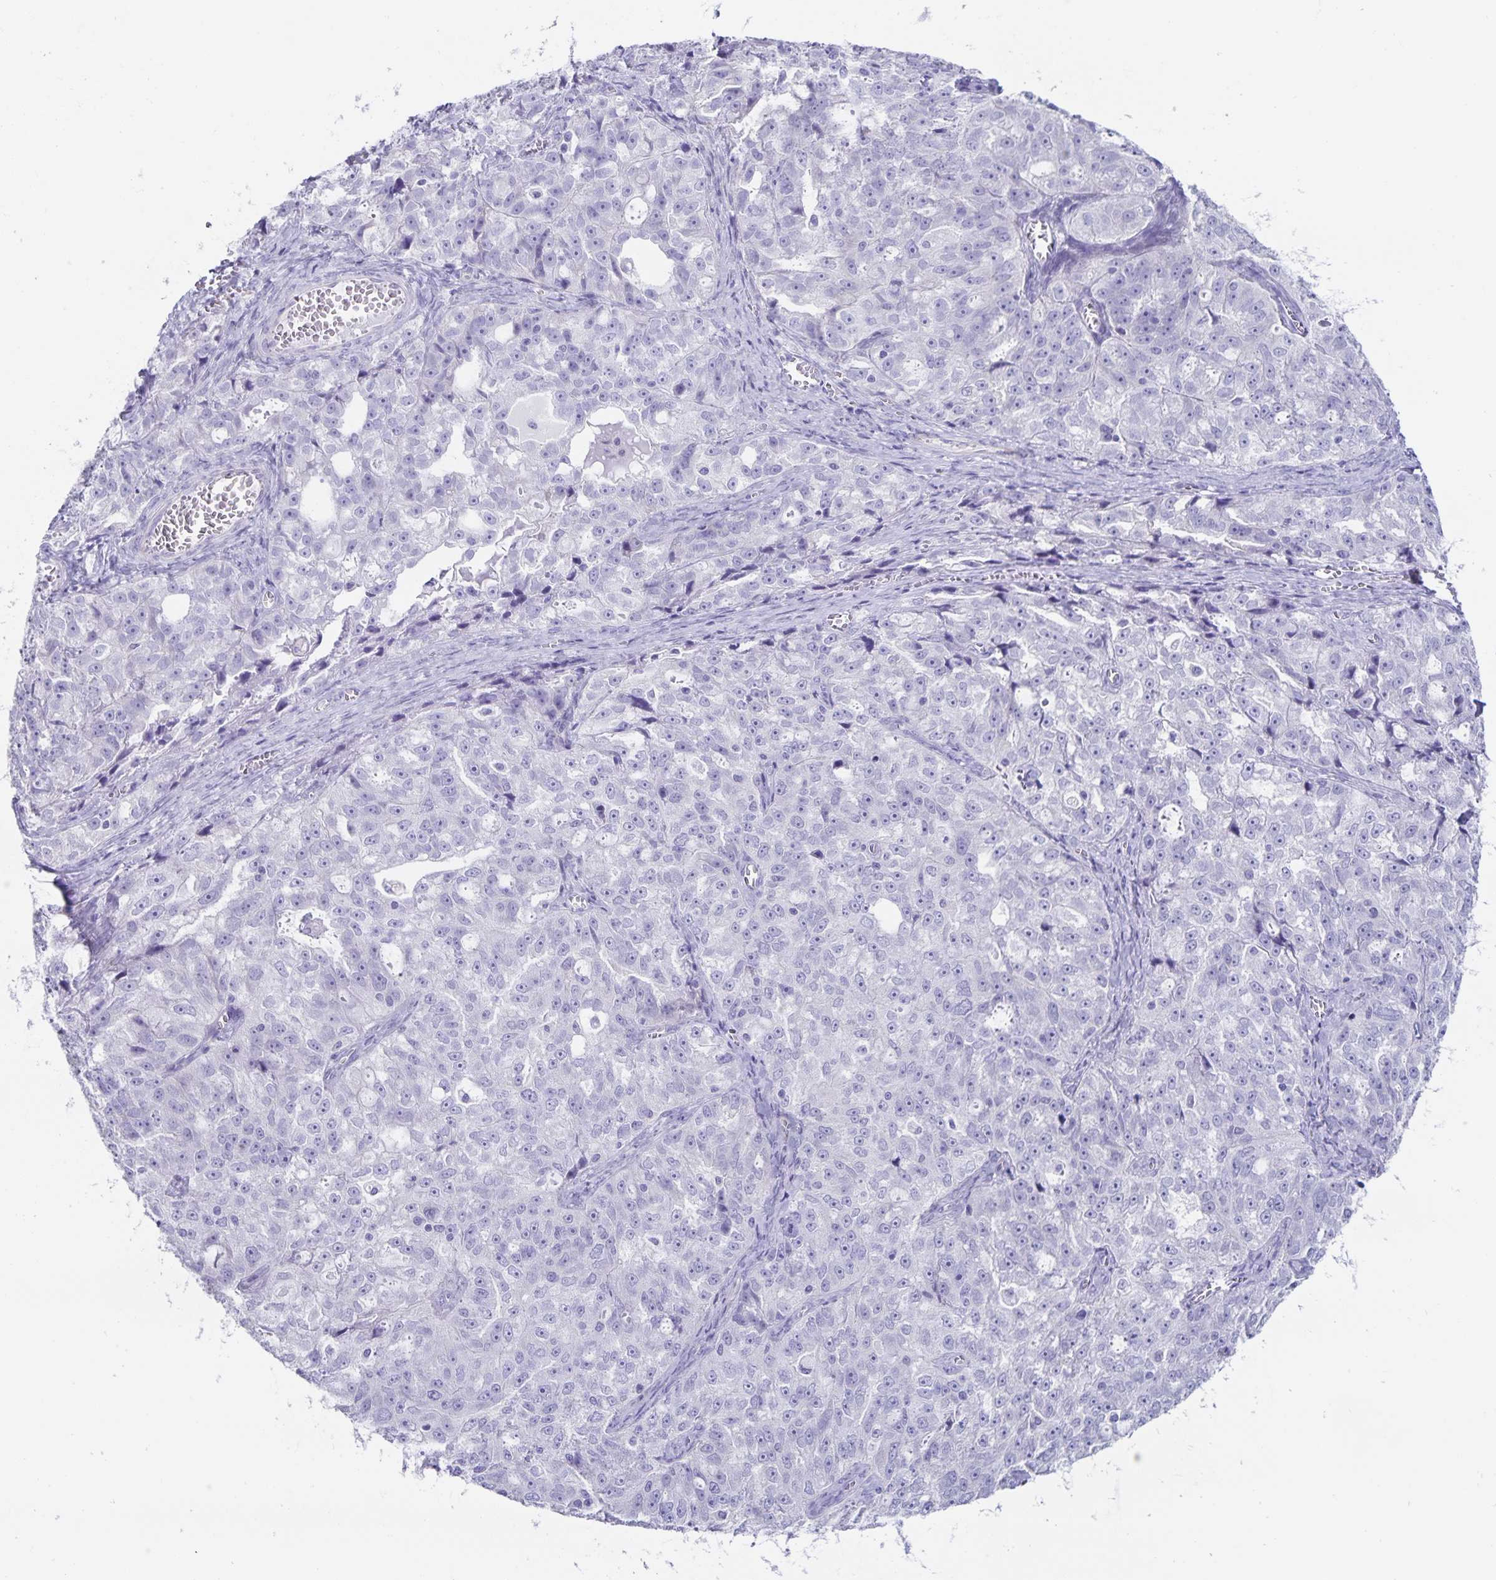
{"staining": {"intensity": "negative", "quantity": "none", "location": "none"}, "tissue": "ovarian cancer", "cell_type": "Tumor cells", "image_type": "cancer", "snomed": [{"axis": "morphology", "description": "Cystadenocarcinoma, serous, NOS"}, {"axis": "topography", "description": "Ovary"}], "caption": "Tumor cells are negative for brown protein staining in ovarian cancer.", "gene": "AQP4", "patient": {"sex": "female", "age": 51}}